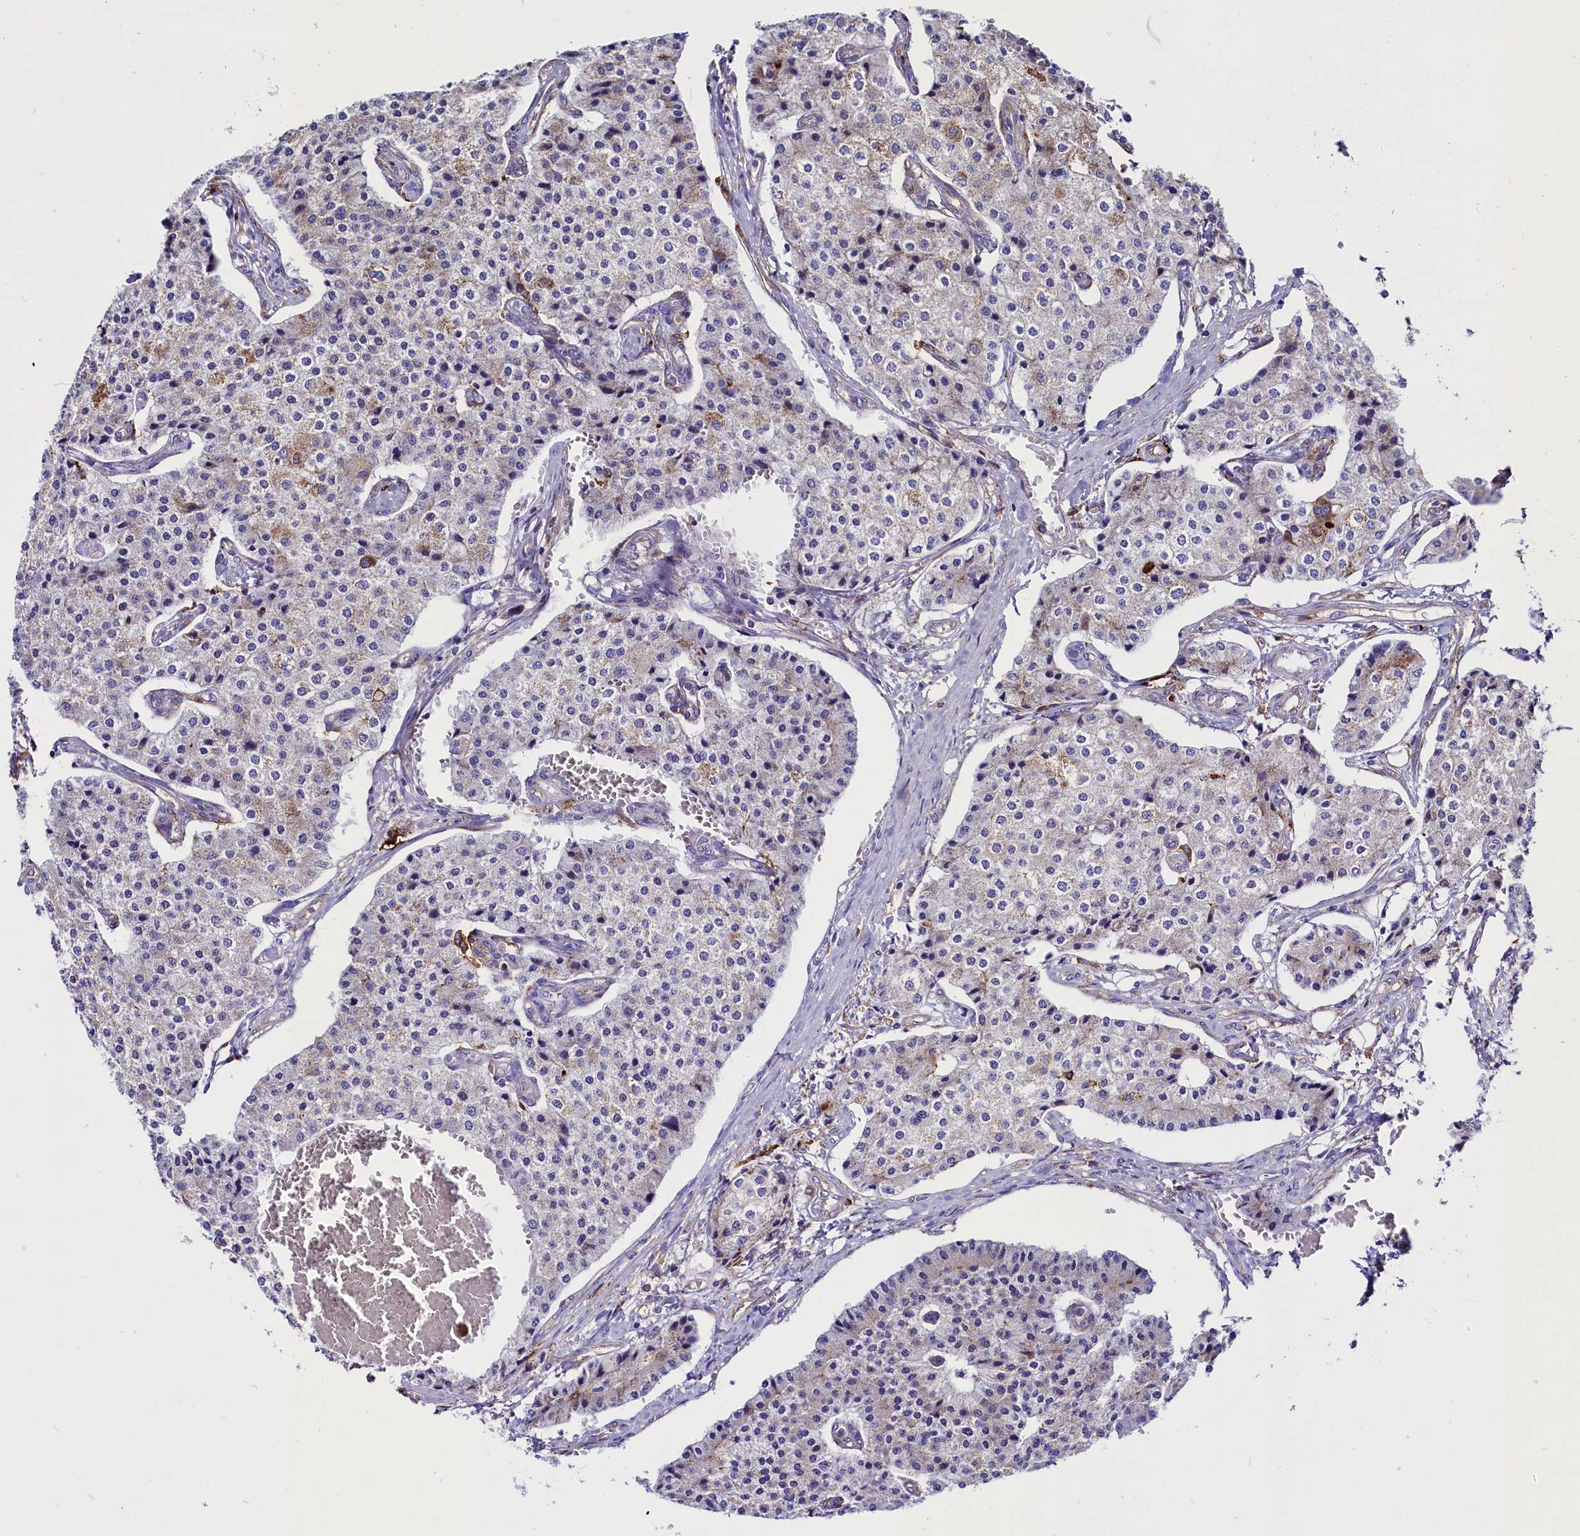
{"staining": {"intensity": "negative", "quantity": "none", "location": "none"}, "tissue": "carcinoid", "cell_type": "Tumor cells", "image_type": "cancer", "snomed": [{"axis": "morphology", "description": "Carcinoid, malignant, NOS"}, {"axis": "topography", "description": "Colon"}], "caption": "This is an immunohistochemistry (IHC) histopathology image of human carcinoid. There is no staining in tumor cells.", "gene": "IL20RA", "patient": {"sex": "female", "age": 52}}